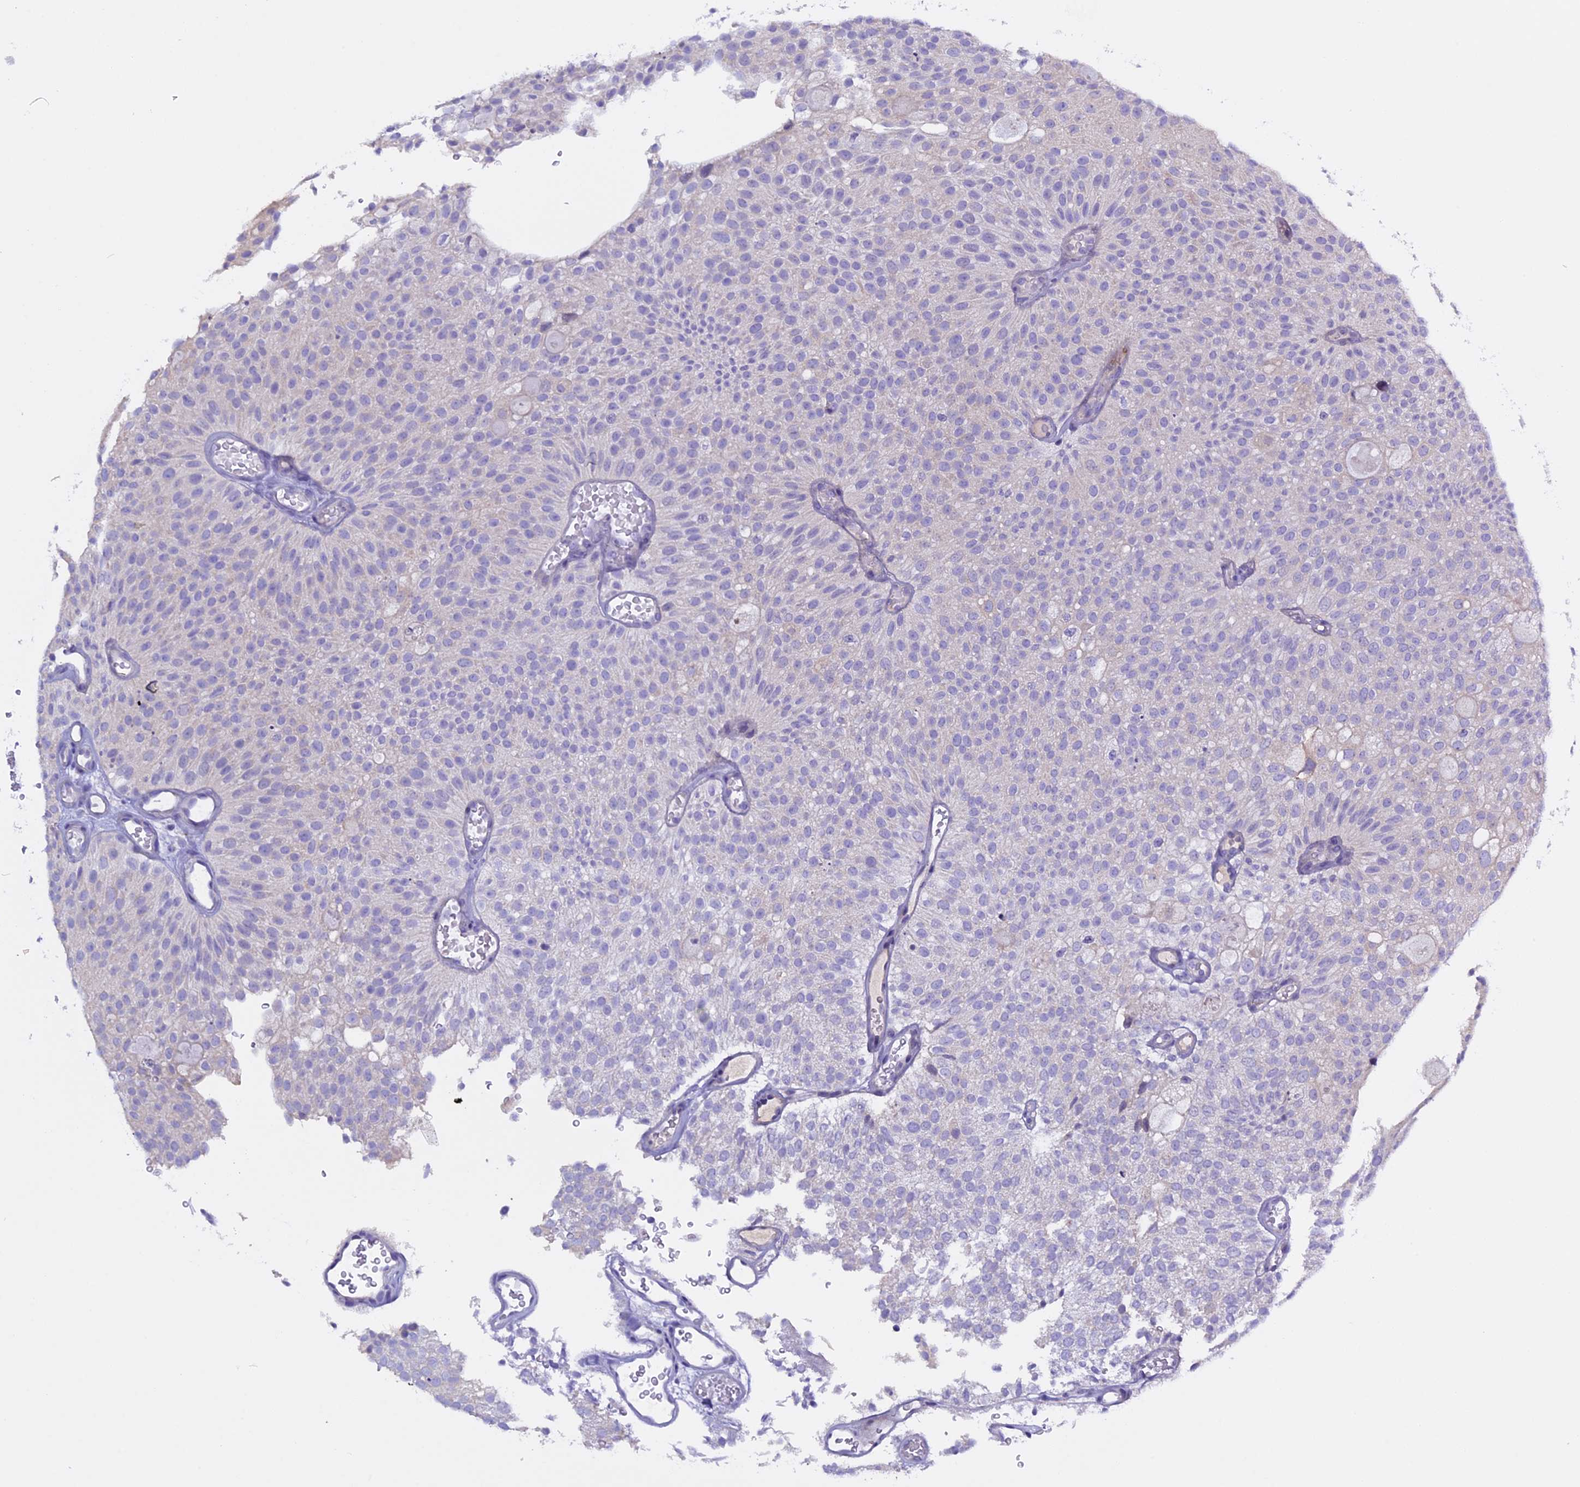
{"staining": {"intensity": "negative", "quantity": "none", "location": "none"}, "tissue": "urothelial cancer", "cell_type": "Tumor cells", "image_type": "cancer", "snomed": [{"axis": "morphology", "description": "Urothelial carcinoma, Low grade"}, {"axis": "topography", "description": "Urinary bladder"}], "caption": "The immunohistochemistry (IHC) histopathology image has no significant expression in tumor cells of urothelial cancer tissue.", "gene": "RTTN", "patient": {"sex": "male", "age": 78}}